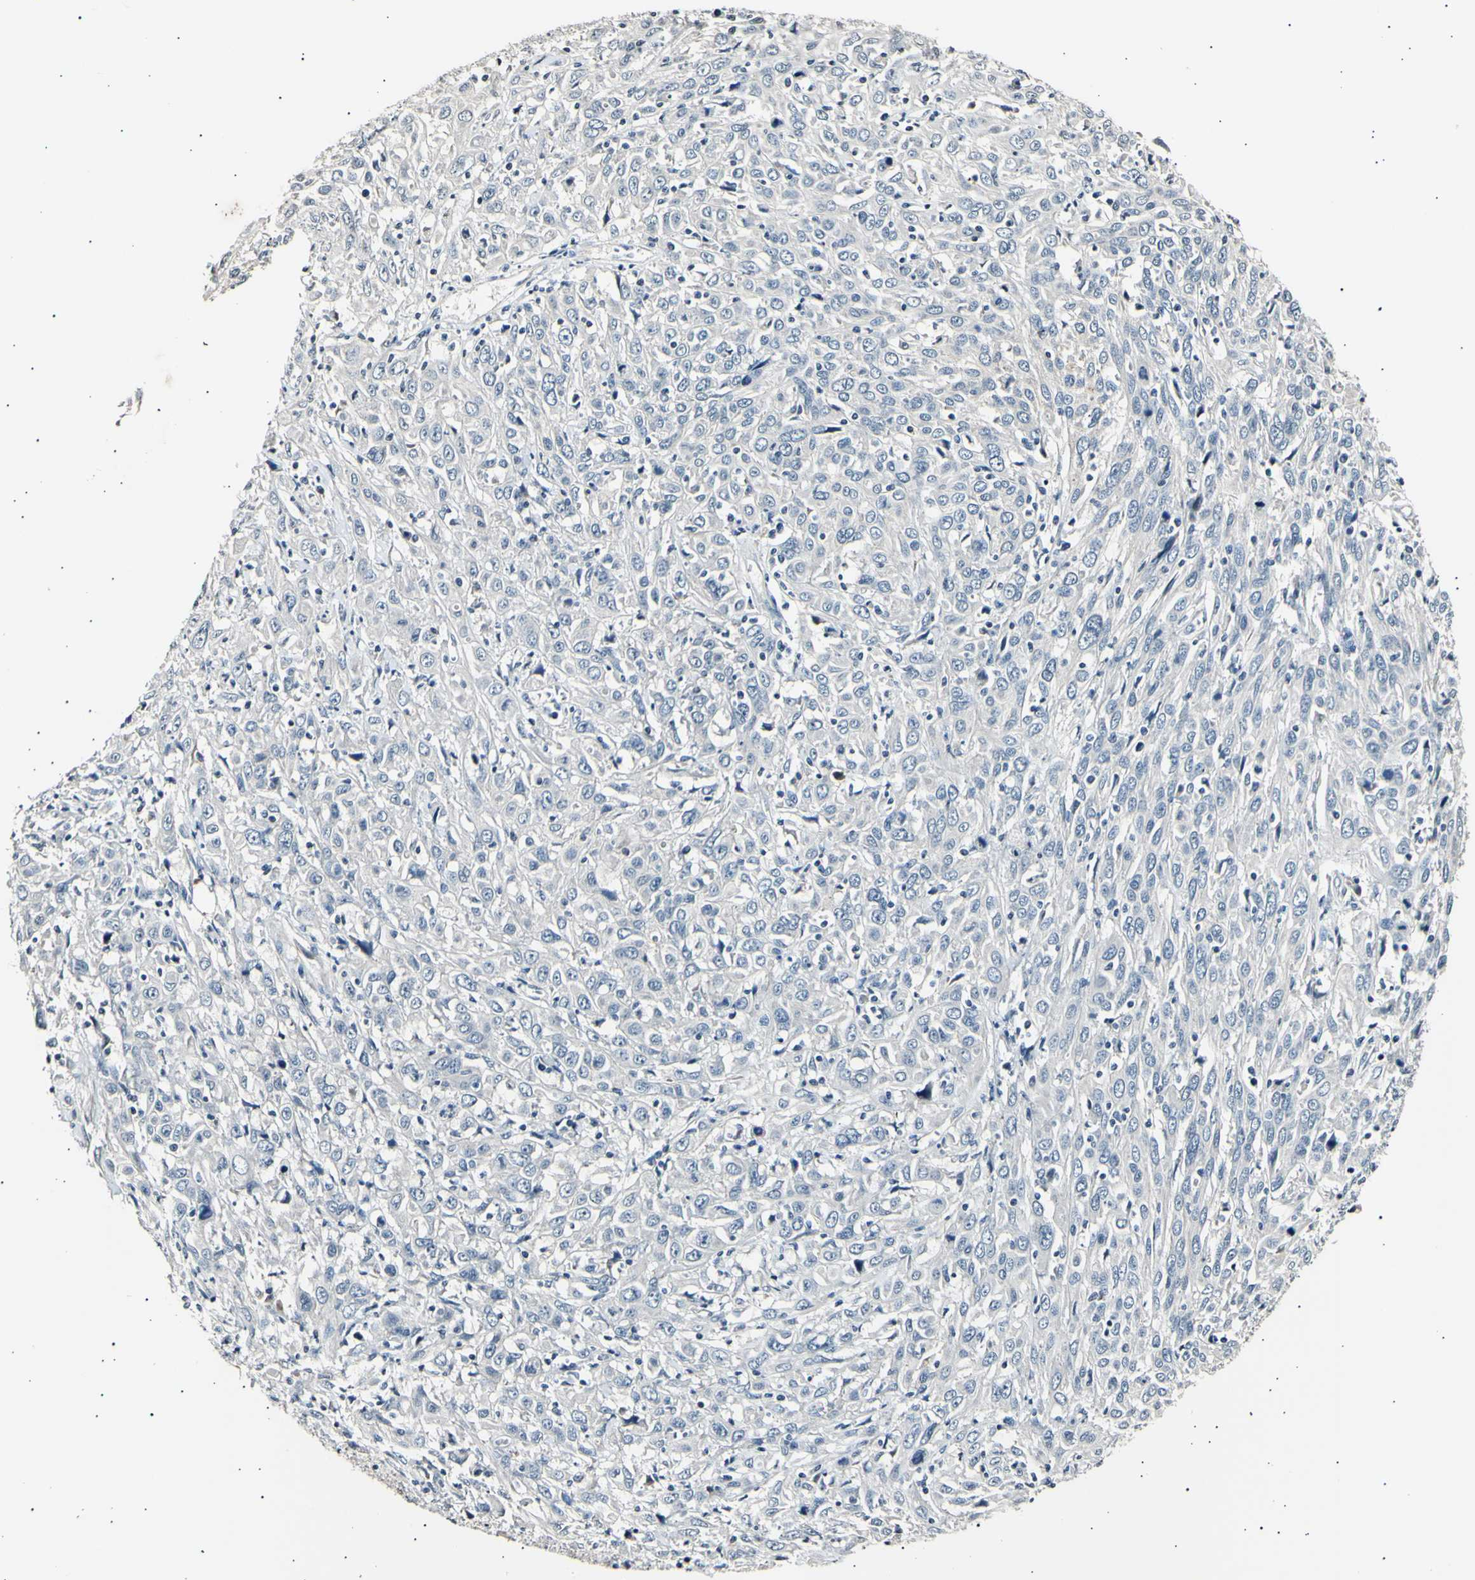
{"staining": {"intensity": "negative", "quantity": "none", "location": "none"}, "tissue": "cervical cancer", "cell_type": "Tumor cells", "image_type": "cancer", "snomed": [{"axis": "morphology", "description": "Squamous cell carcinoma, NOS"}, {"axis": "topography", "description": "Cervix"}], "caption": "Tumor cells are negative for protein expression in human squamous cell carcinoma (cervical).", "gene": "AK1", "patient": {"sex": "female", "age": 46}}